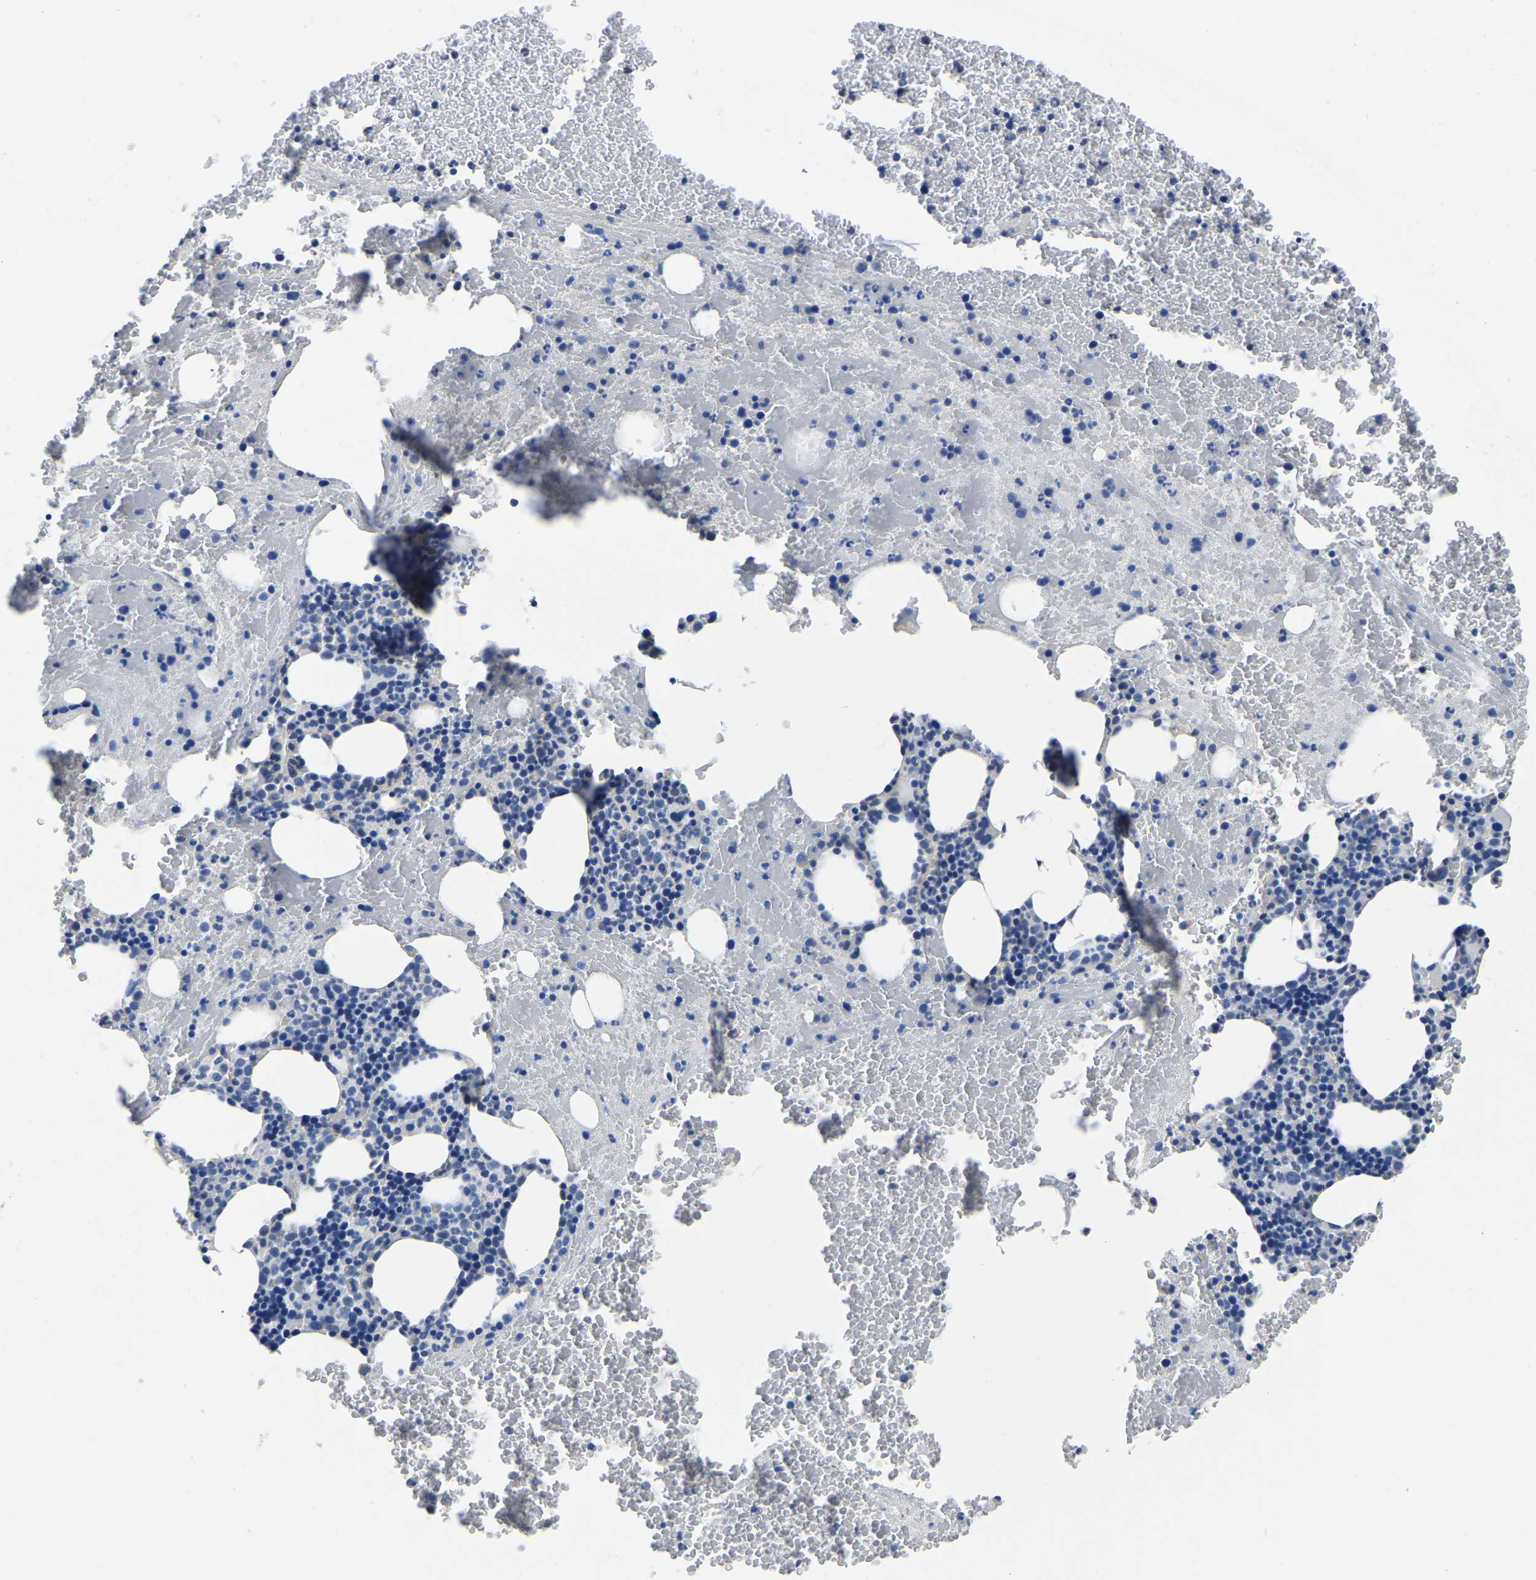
{"staining": {"intensity": "negative", "quantity": "none", "location": "none"}, "tissue": "bone marrow", "cell_type": "Hematopoietic cells", "image_type": "normal", "snomed": [{"axis": "morphology", "description": "Normal tissue, NOS"}, {"axis": "morphology", "description": "Inflammation, NOS"}, {"axis": "topography", "description": "Bone marrow"}], "caption": "DAB (3,3'-diaminobenzidine) immunohistochemical staining of normal human bone marrow displays no significant expression in hematopoietic cells.", "gene": "FGD5", "patient": {"sex": "male", "age": 47}}